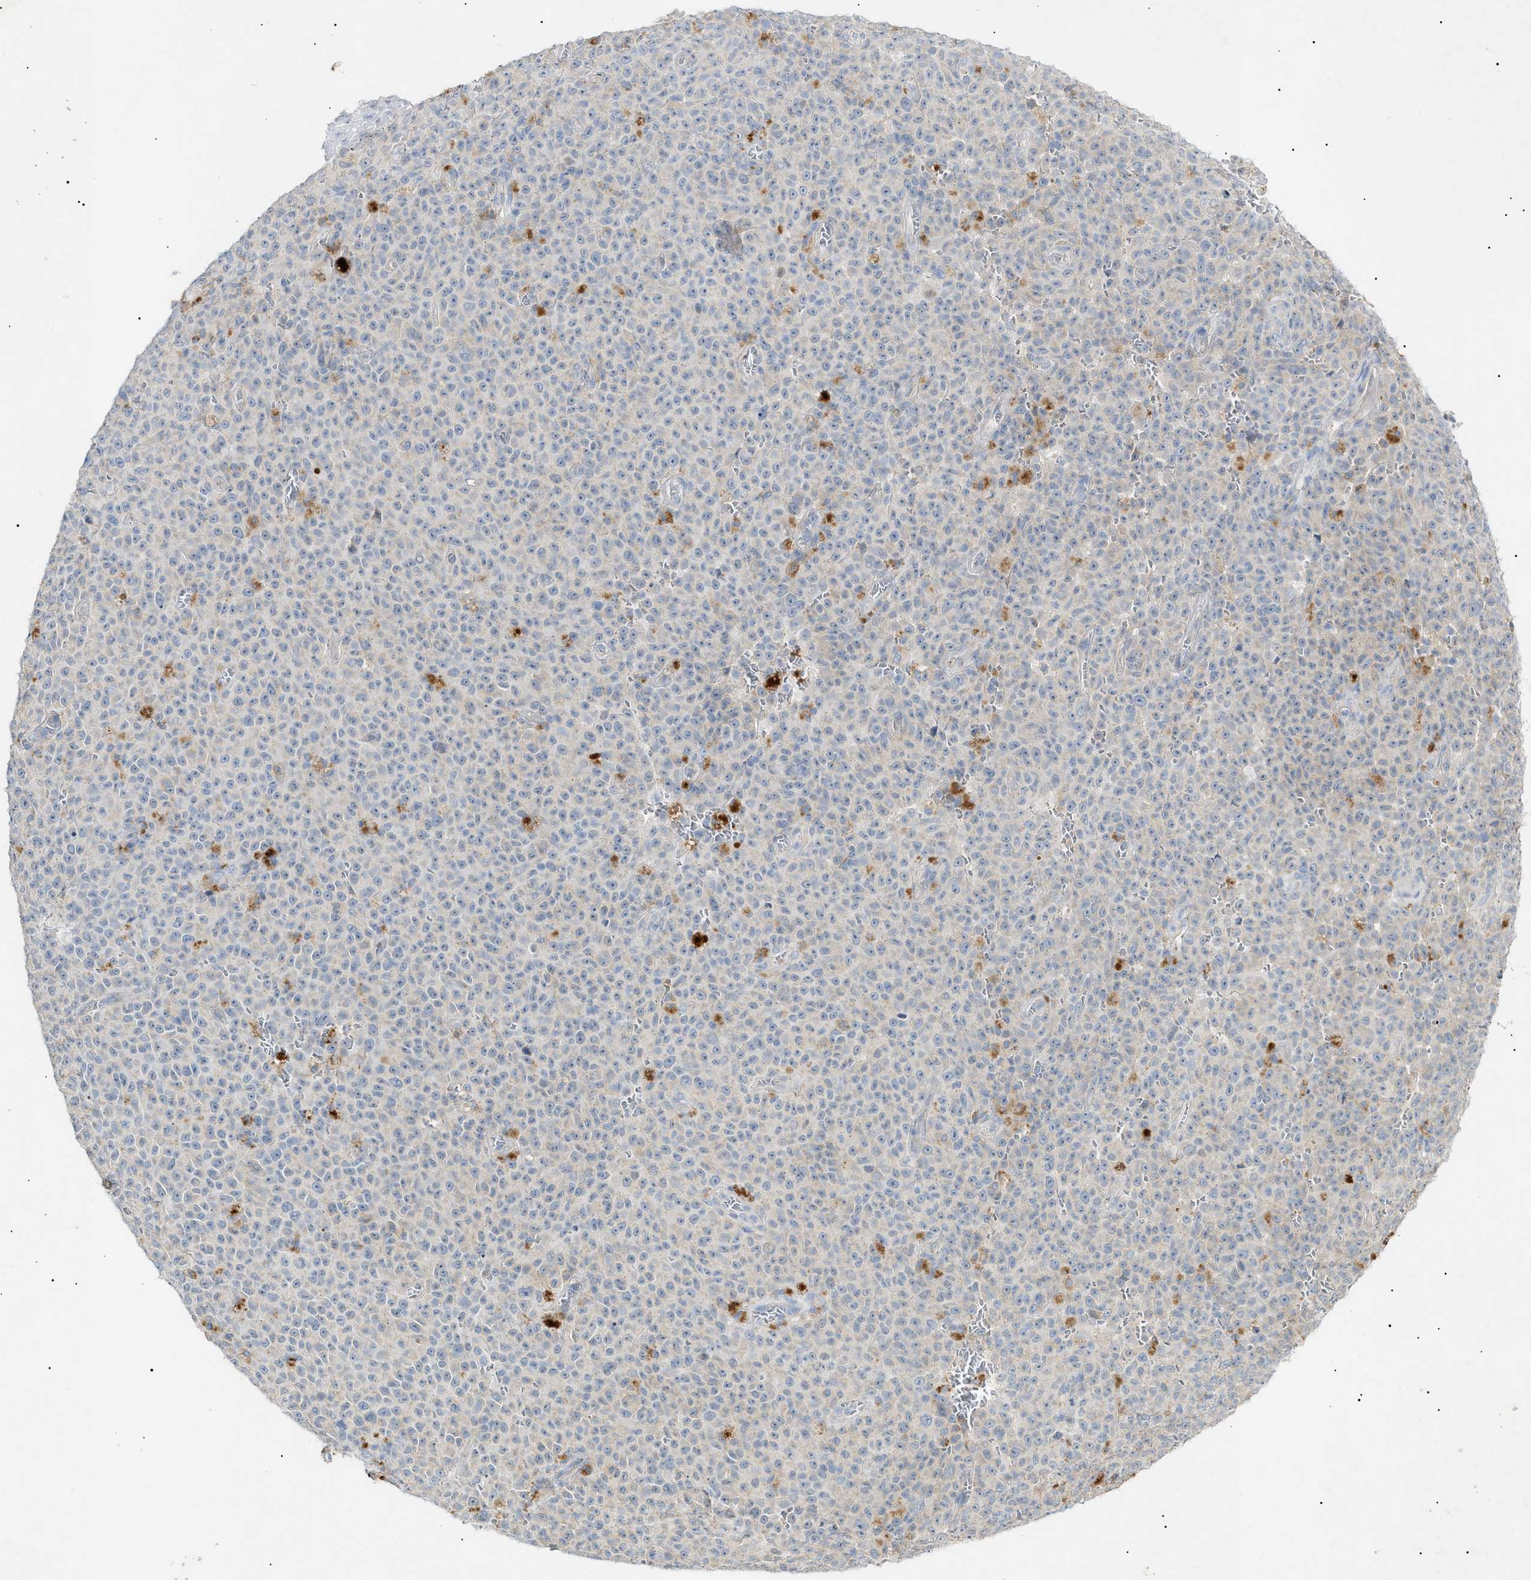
{"staining": {"intensity": "negative", "quantity": "none", "location": "none"}, "tissue": "melanoma", "cell_type": "Tumor cells", "image_type": "cancer", "snomed": [{"axis": "morphology", "description": "Malignant melanoma, NOS"}, {"axis": "topography", "description": "Skin"}], "caption": "An IHC photomicrograph of melanoma is shown. There is no staining in tumor cells of melanoma.", "gene": "SLC25A31", "patient": {"sex": "female", "age": 82}}